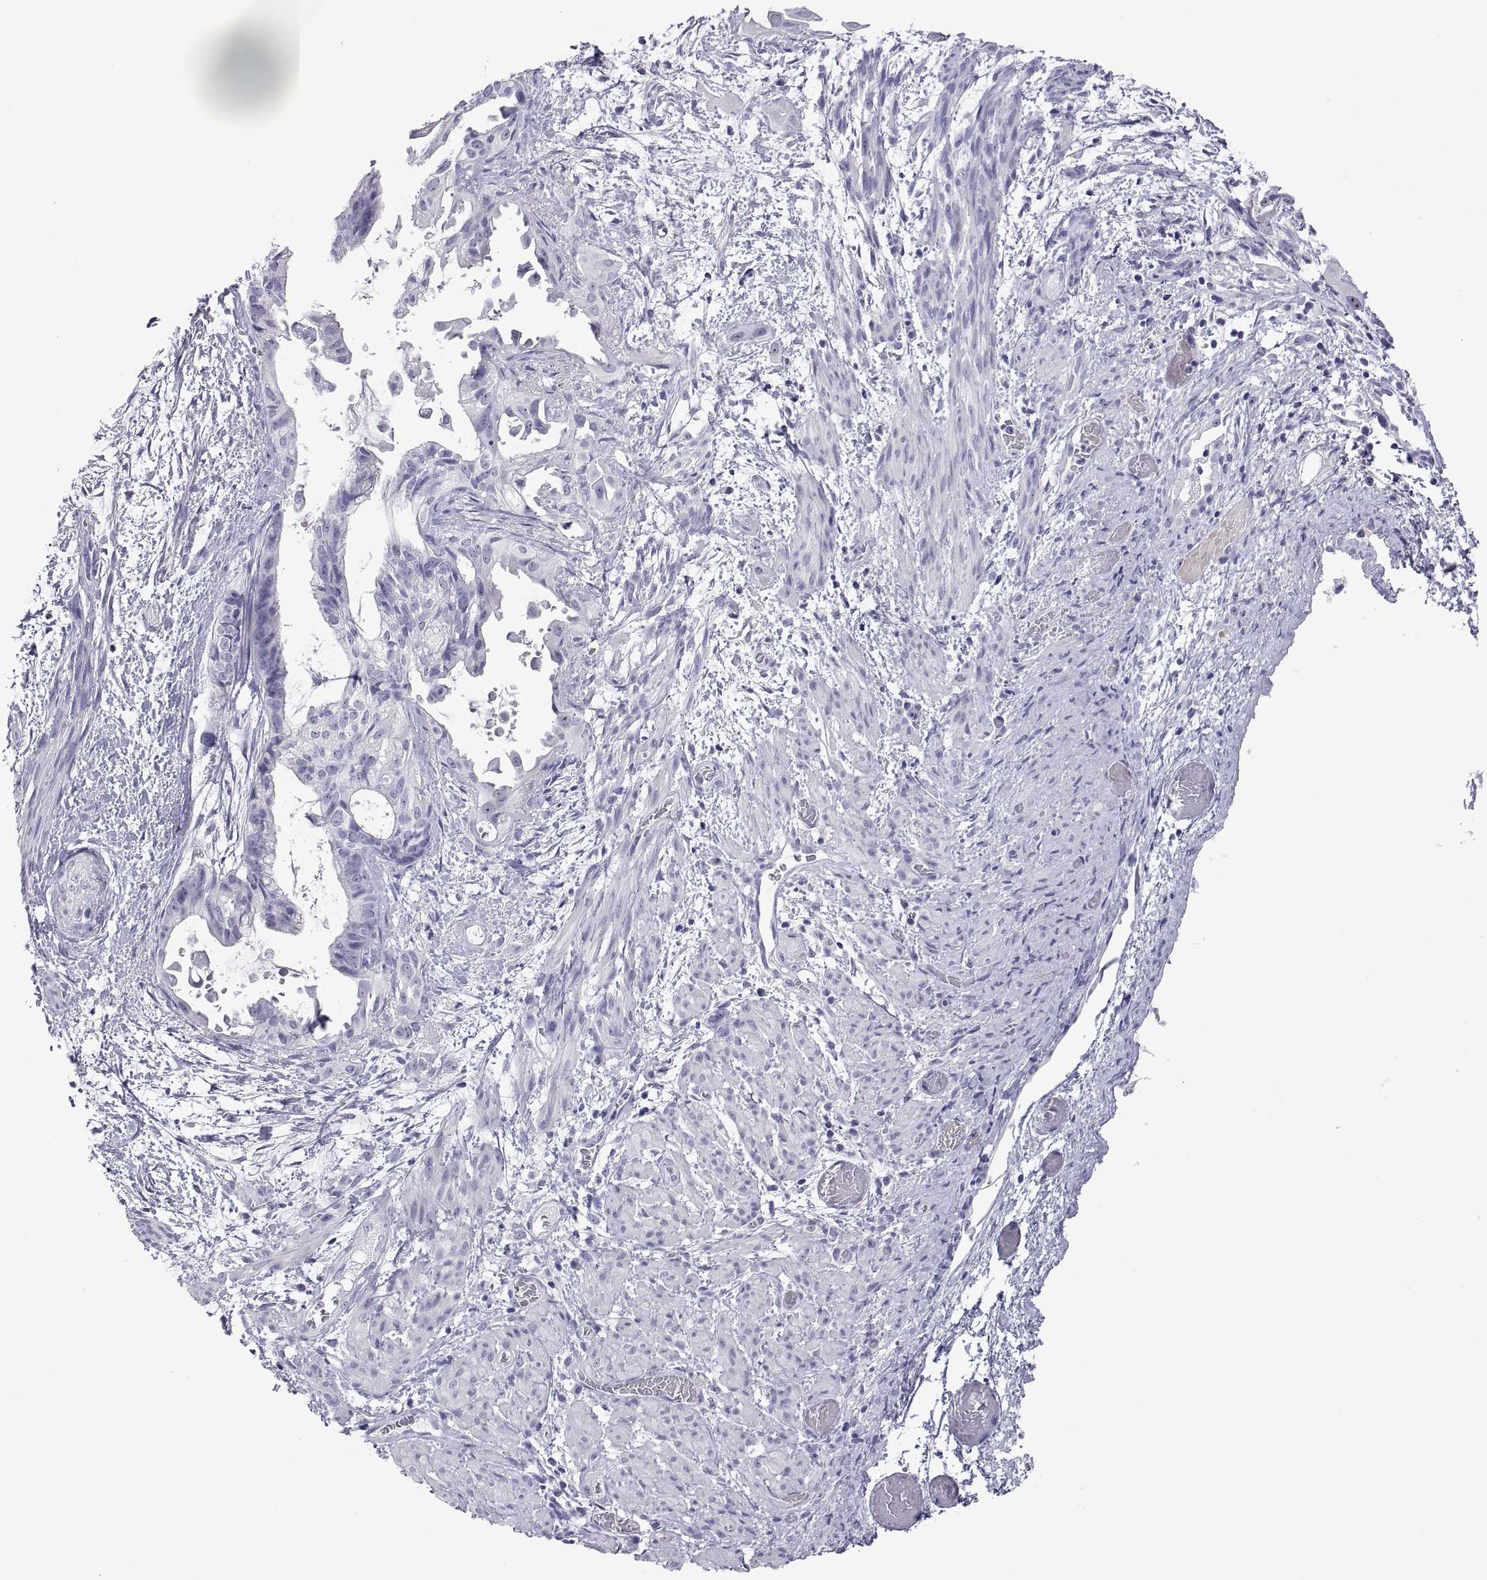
{"staining": {"intensity": "negative", "quantity": "none", "location": "none"}, "tissue": "endometrial cancer", "cell_type": "Tumor cells", "image_type": "cancer", "snomed": [{"axis": "morphology", "description": "Adenocarcinoma, NOS"}, {"axis": "topography", "description": "Endometrium"}], "caption": "Histopathology image shows no protein staining in tumor cells of endometrial cancer (adenocarcinoma) tissue.", "gene": "VSX2", "patient": {"sex": "female", "age": 86}}